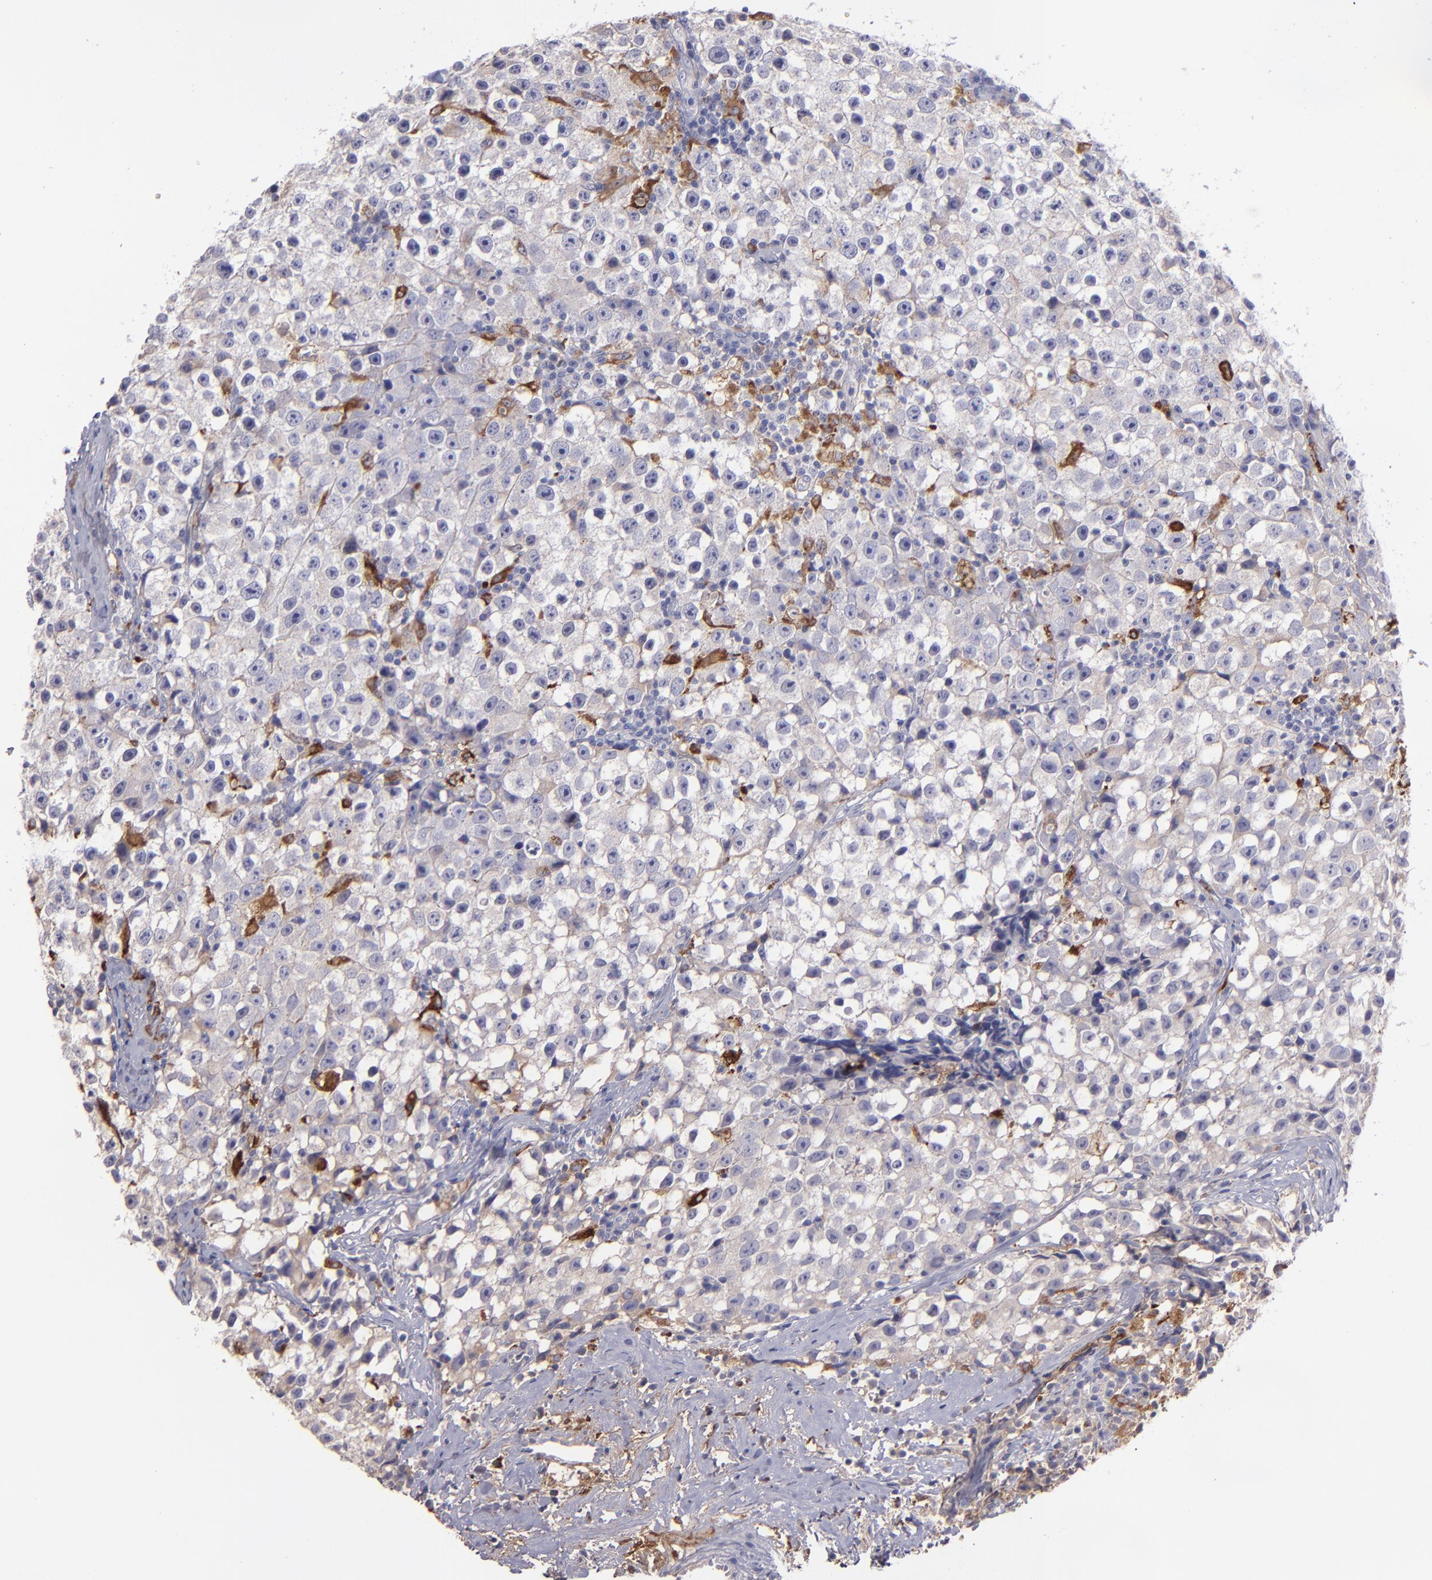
{"staining": {"intensity": "weak", "quantity": "25%-75%", "location": "cytoplasmic/membranous"}, "tissue": "testis cancer", "cell_type": "Tumor cells", "image_type": "cancer", "snomed": [{"axis": "morphology", "description": "Seminoma, NOS"}, {"axis": "topography", "description": "Testis"}], "caption": "Tumor cells demonstrate low levels of weak cytoplasmic/membranous positivity in about 25%-75% of cells in testis cancer.", "gene": "C1QA", "patient": {"sex": "male", "age": 35}}